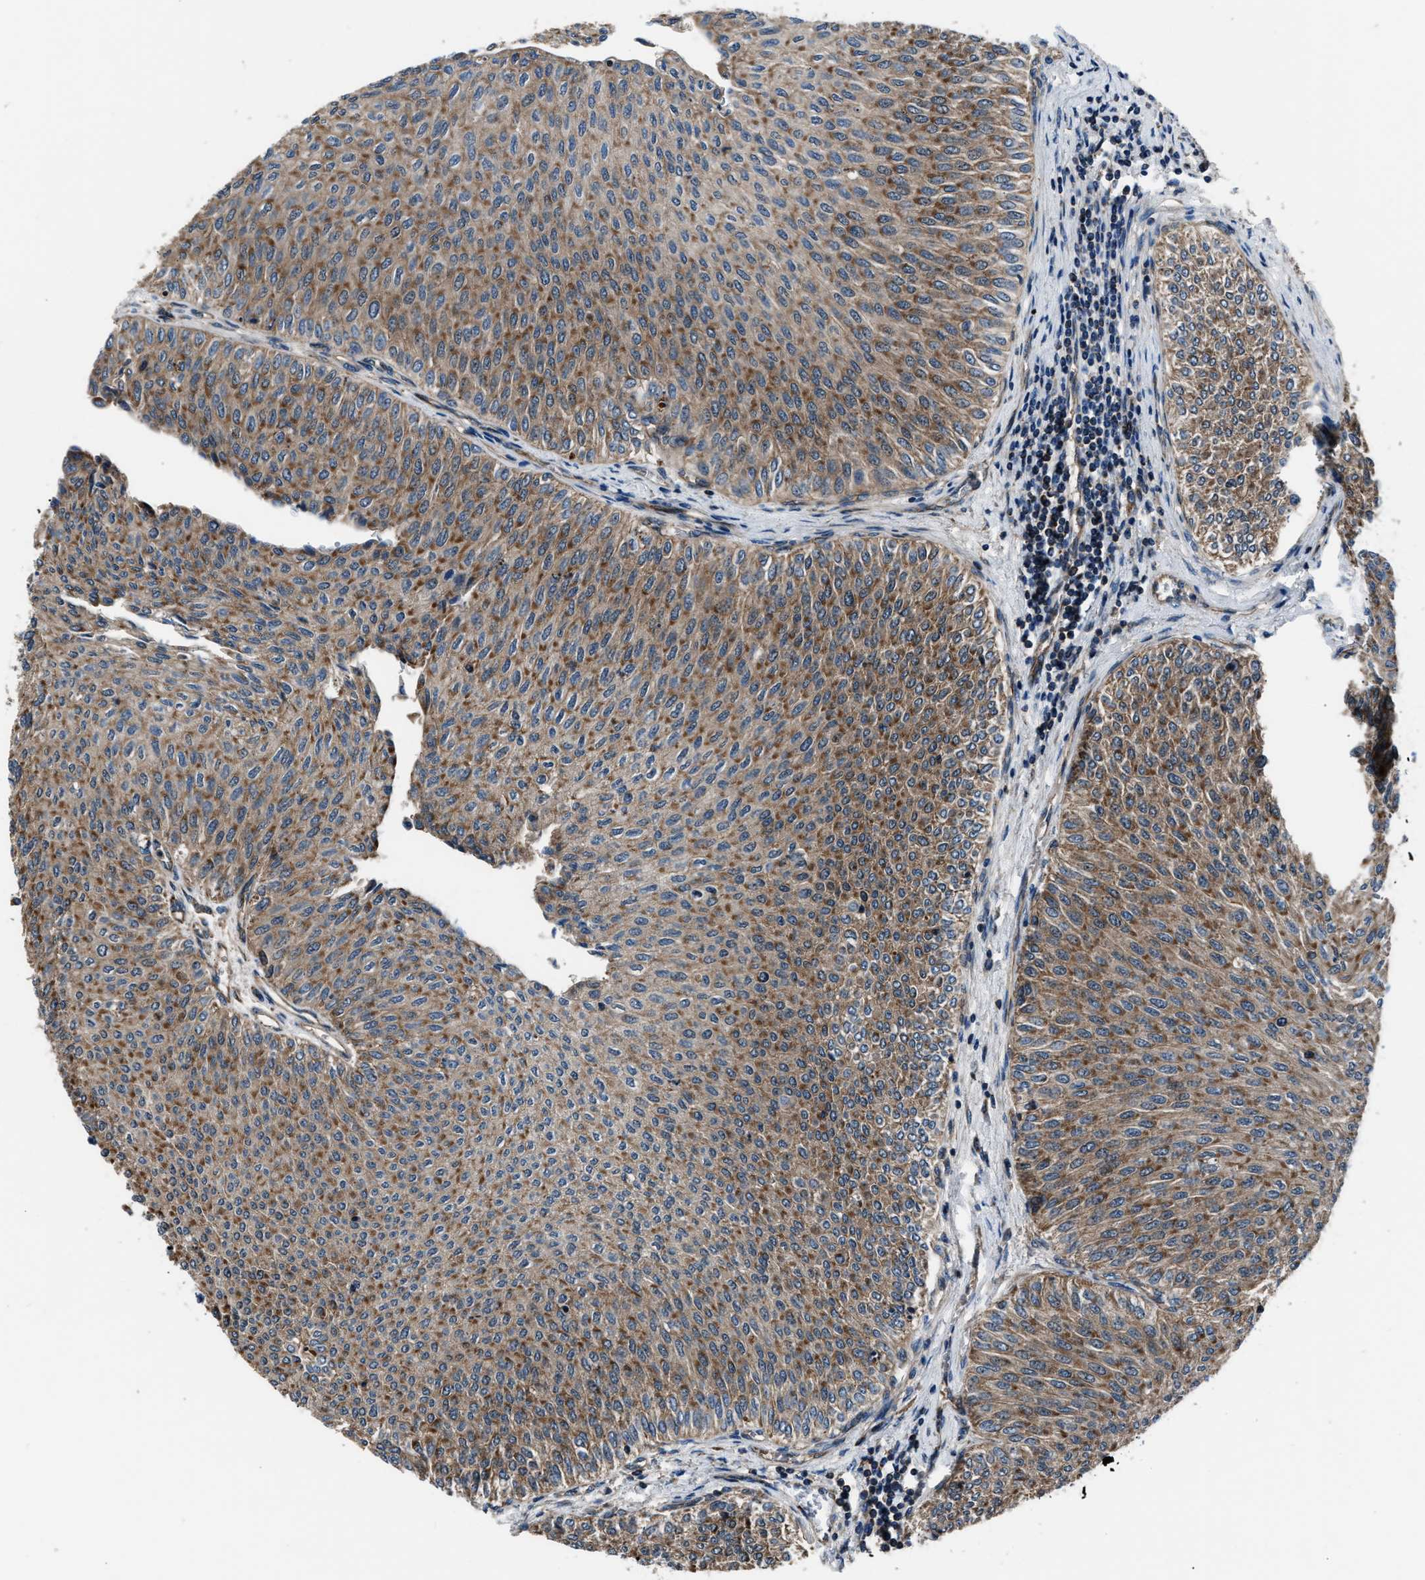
{"staining": {"intensity": "moderate", "quantity": ">75%", "location": "cytoplasmic/membranous"}, "tissue": "urothelial cancer", "cell_type": "Tumor cells", "image_type": "cancer", "snomed": [{"axis": "morphology", "description": "Urothelial carcinoma, Low grade"}, {"axis": "topography", "description": "Urinary bladder"}], "caption": "Immunohistochemistry staining of urothelial cancer, which exhibits medium levels of moderate cytoplasmic/membranous expression in approximately >75% of tumor cells indicating moderate cytoplasmic/membranous protein expression. The staining was performed using DAB (brown) for protein detection and nuclei were counterstained in hematoxylin (blue).", "gene": "GGCT", "patient": {"sex": "male", "age": 78}}